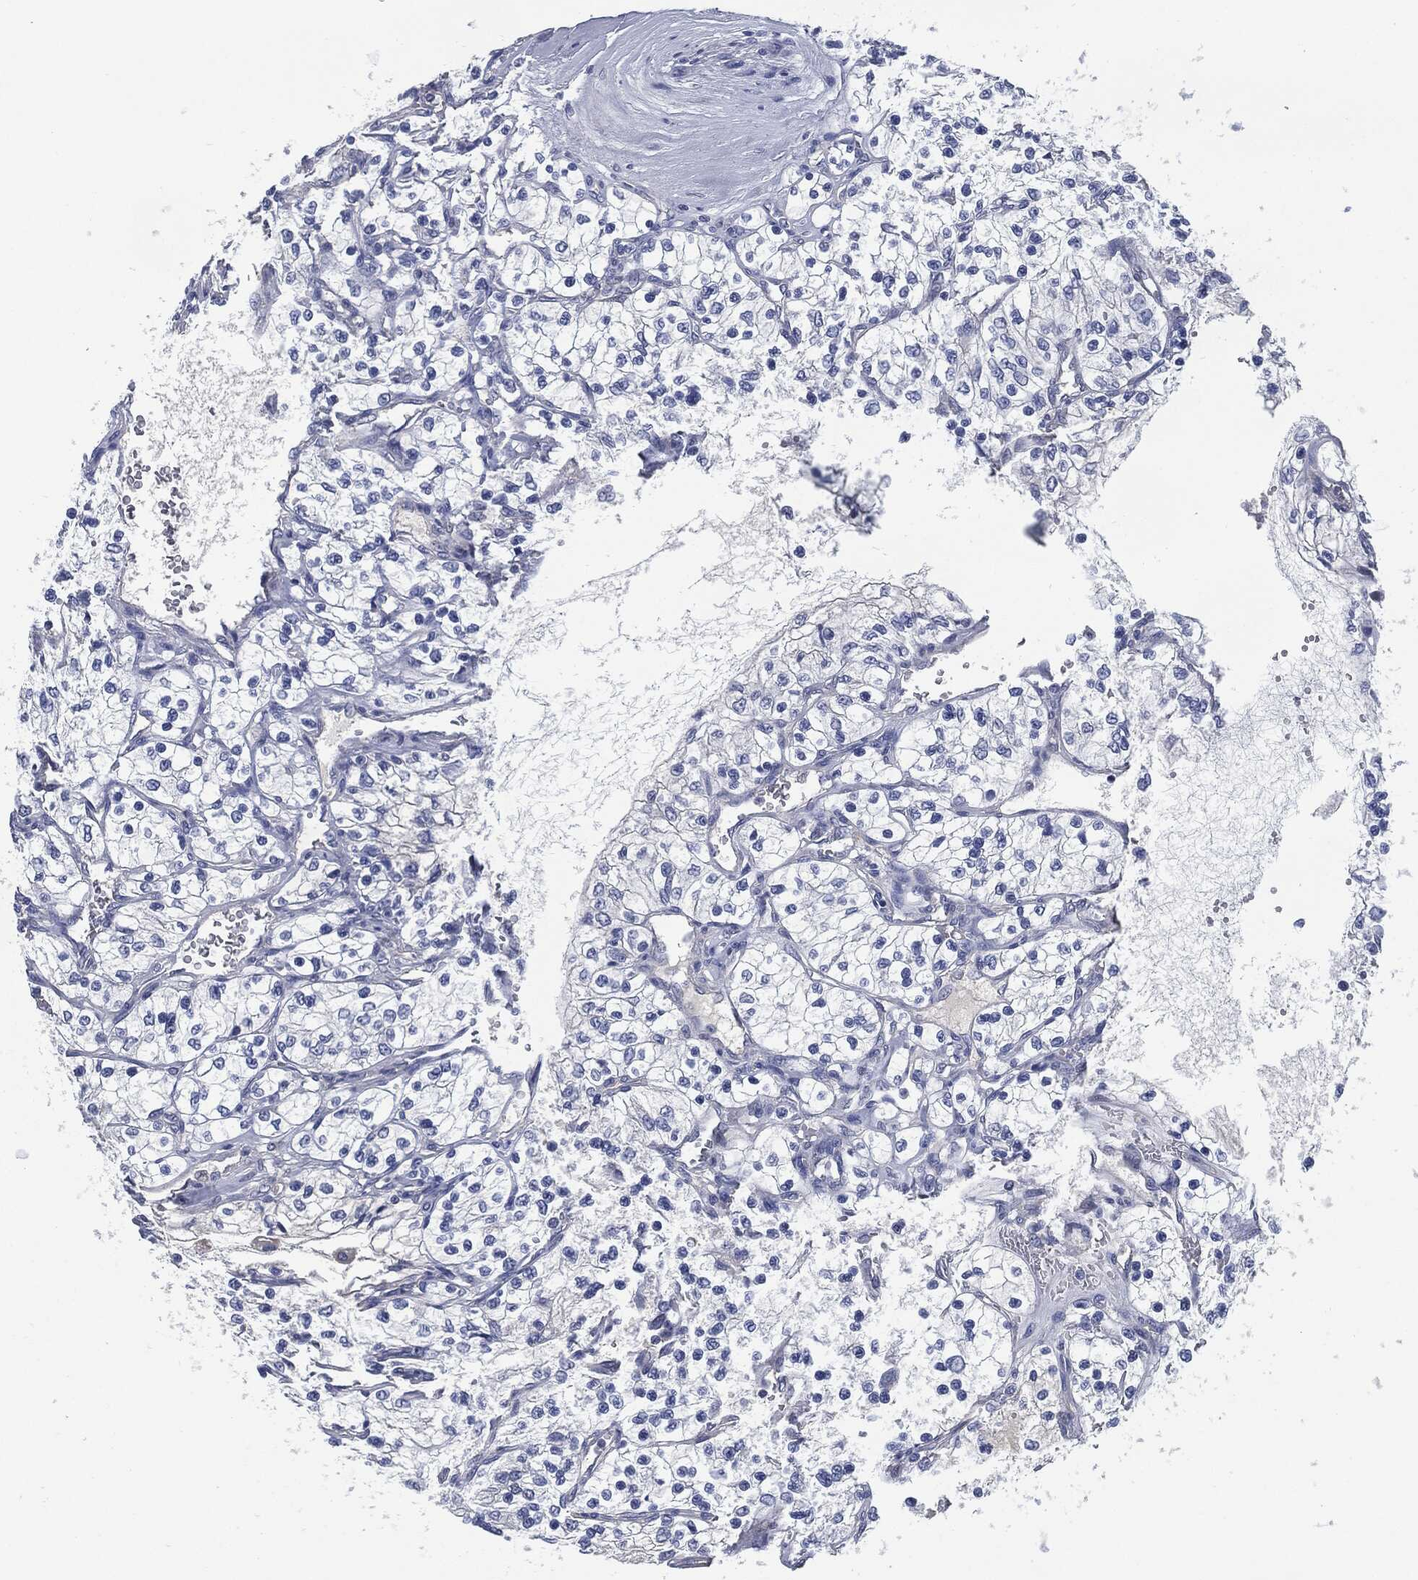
{"staining": {"intensity": "negative", "quantity": "none", "location": "none"}, "tissue": "renal cancer", "cell_type": "Tumor cells", "image_type": "cancer", "snomed": [{"axis": "morphology", "description": "Adenocarcinoma, NOS"}, {"axis": "topography", "description": "Kidney"}], "caption": "Protein analysis of renal cancer reveals no significant staining in tumor cells.", "gene": "CD27", "patient": {"sex": "female", "age": 69}}